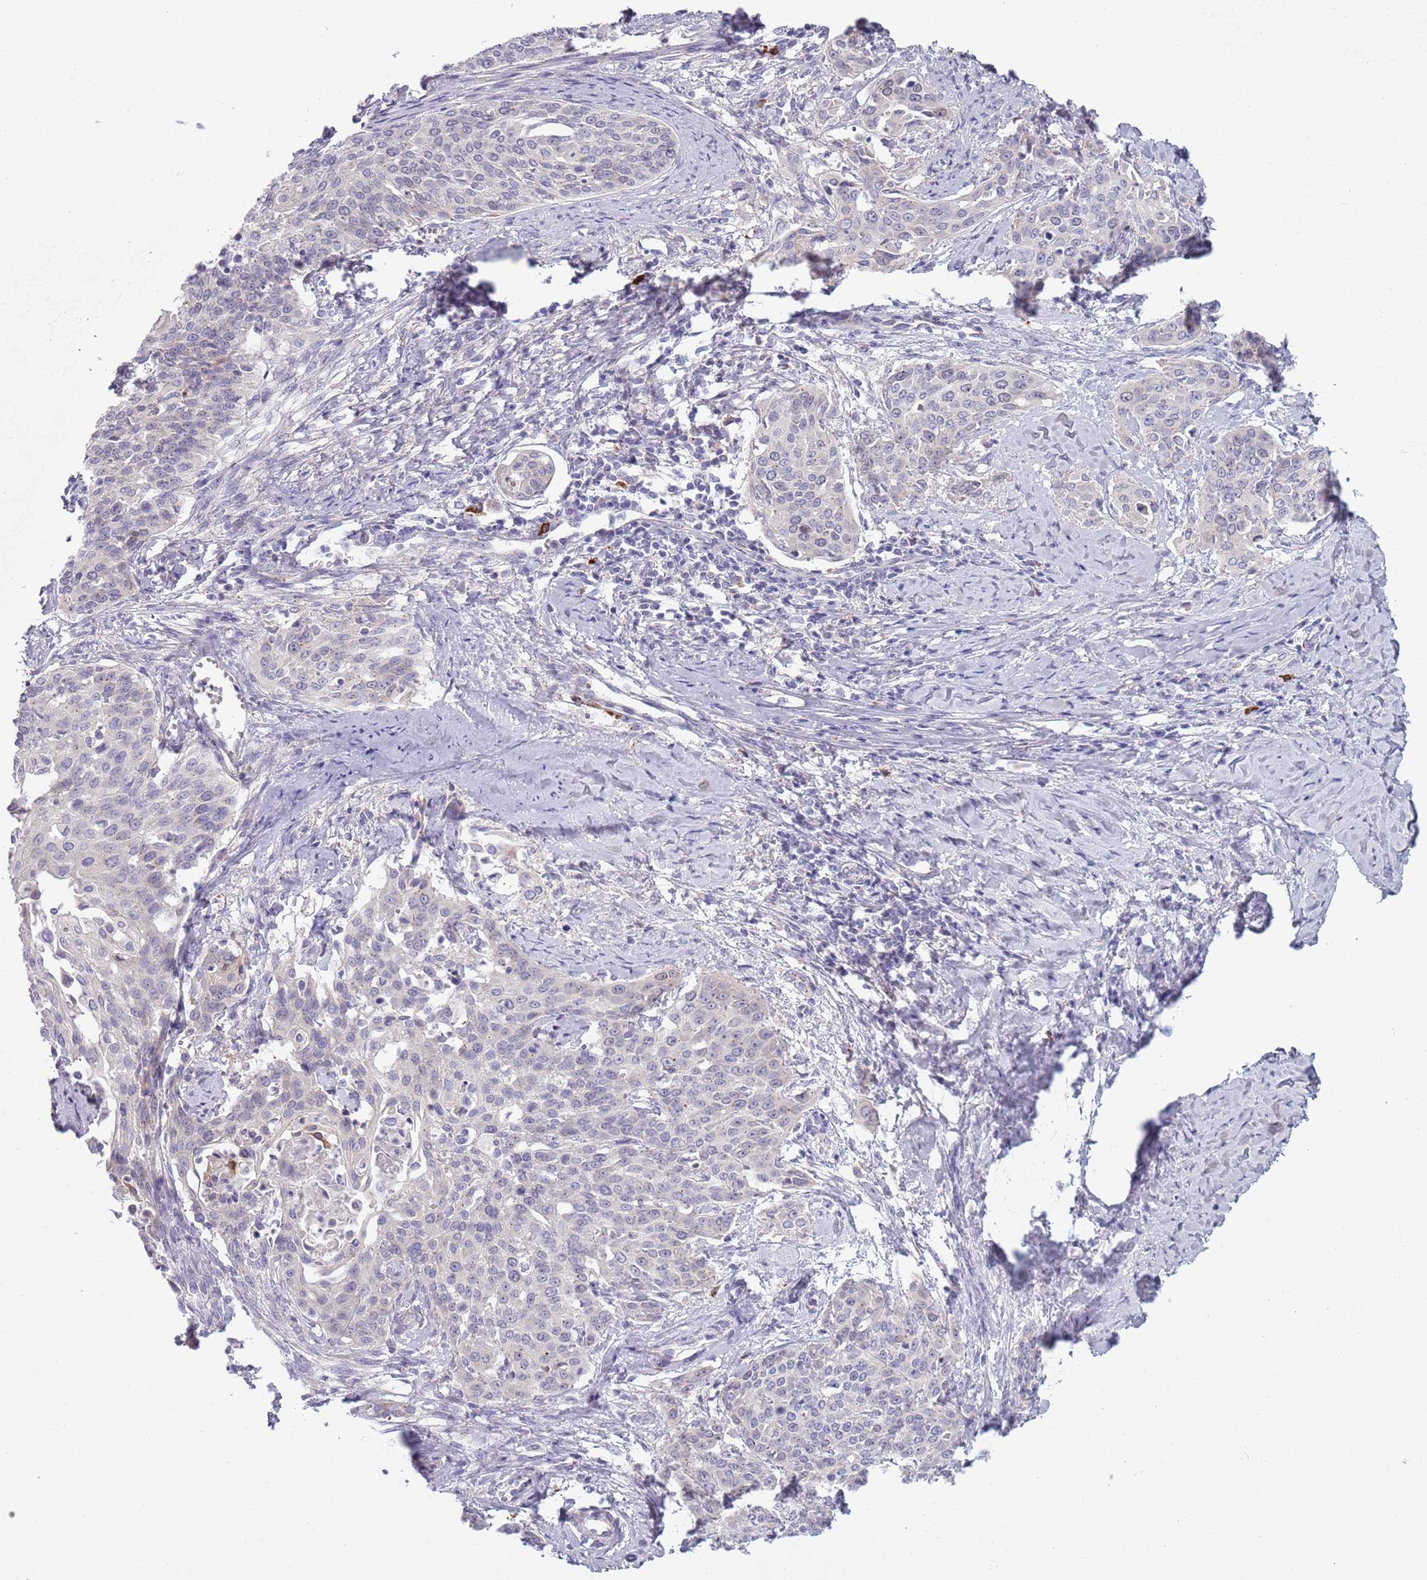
{"staining": {"intensity": "negative", "quantity": "none", "location": "none"}, "tissue": "cervical cancer", "cell_type": "Tumor cells", "image_type": "cancer", "snomed": [{"axis": "morphology", "description": "Squamous cell carcinoma, NOS"}, {"axis": "topography", "description": "Cervix"}], "caption": "Squamous cell carcinoma (cervical) was stained to show a protein in brown. There is no significant expression in tumor cells.", "gene": "LTB", "patient": {"sex": "female", "age": 44}}